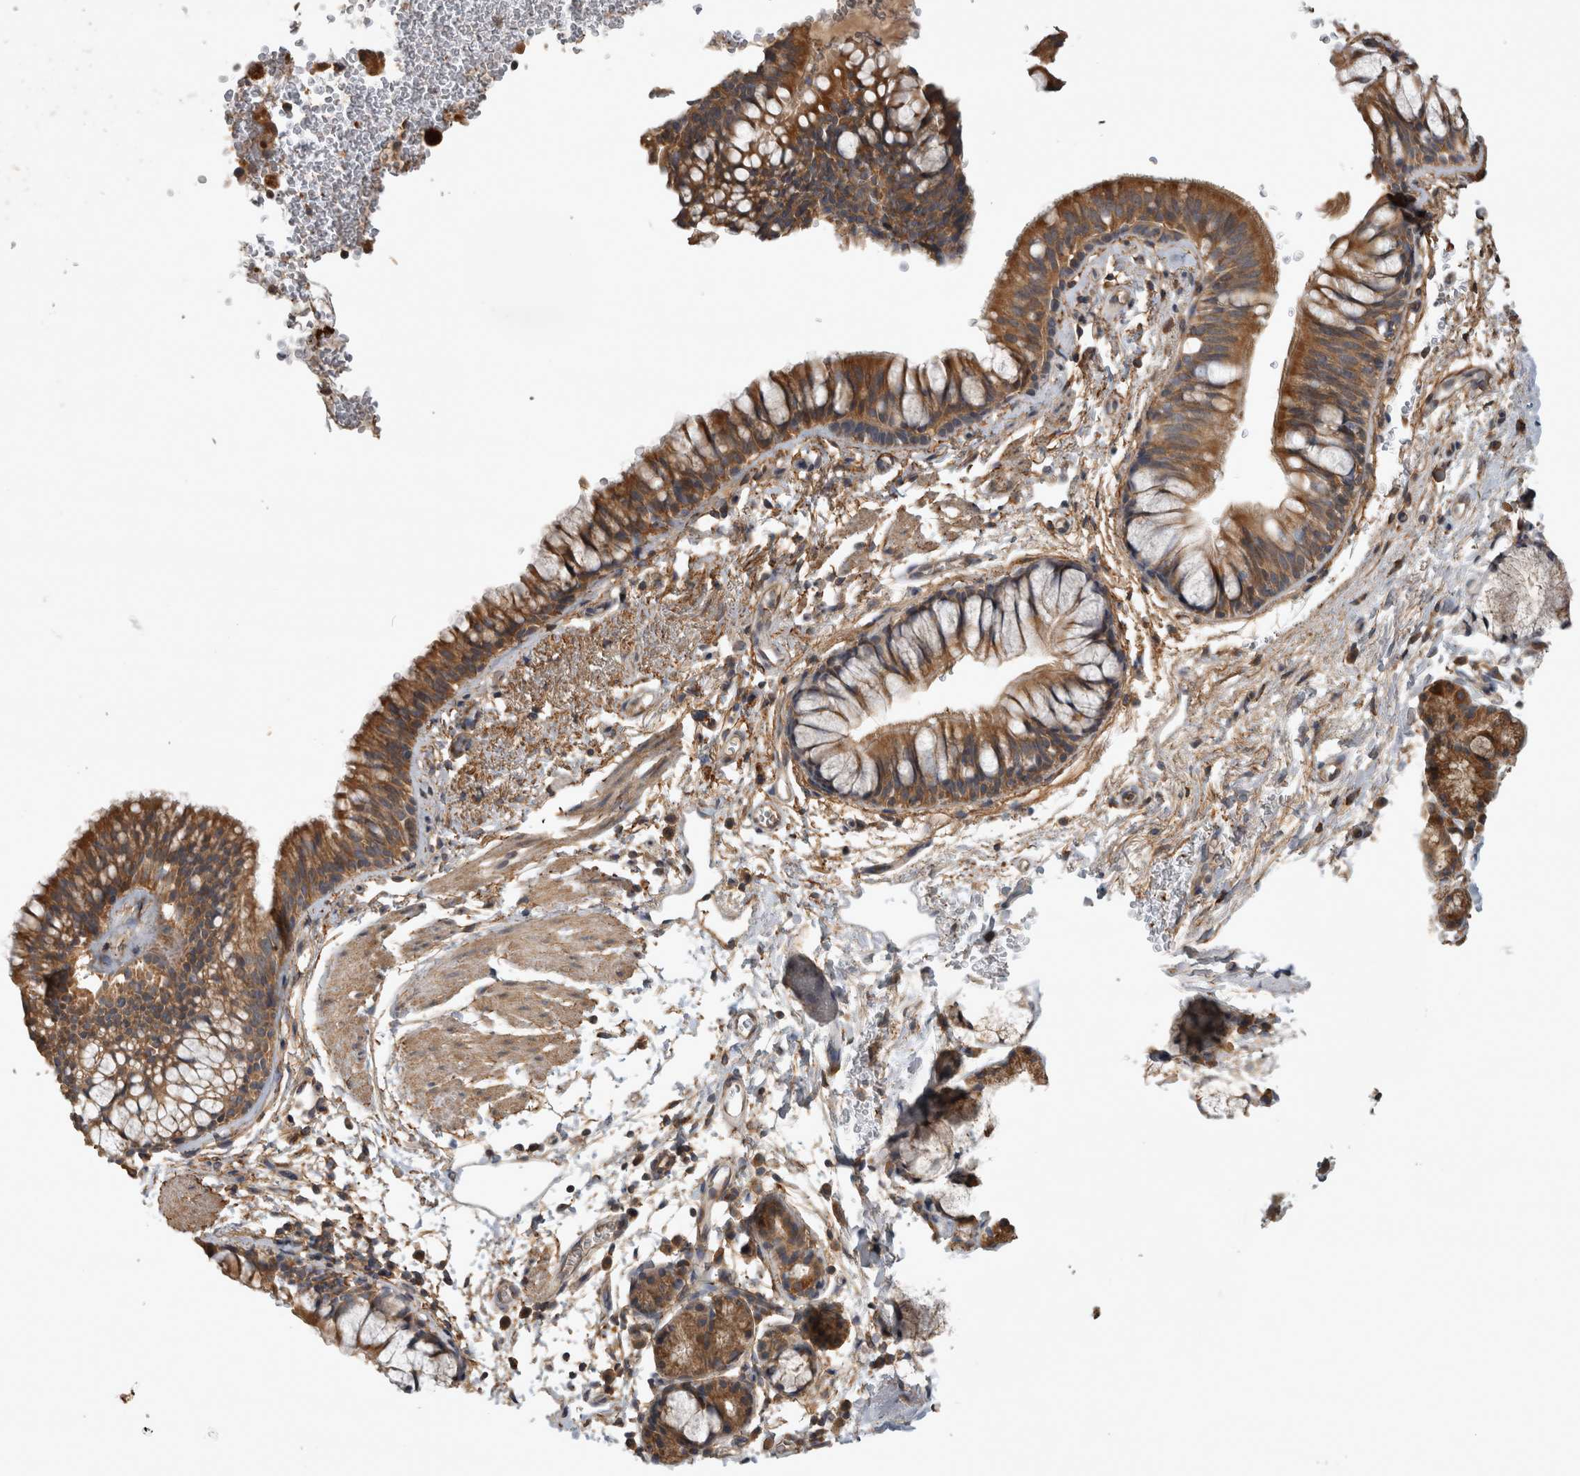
{"staining": {"intensity": "moderate", "quantity": ">75%", "location": "cytoplasmic/membranous"}, "tissue": "bronchus", "cell_type": "Respiratory epithelial cells", "image_type": "normal", "snomed": [{"axis": "morphology", "description": "Normal tissue, NOS"}, {"axis": "topography", "description": "Cartilage tissue"}, {"axis": "topography", "description": "Bronchus"}], "caption": "Immunohistochemical staining of unremarkable bronchus shows >75% levels of moderate cytoplasmic/membranous protein positivity in about >75% of respiratory epithelial cells.", "gene": "TRMT61B", "patient": {"sex": "female", "age": 53}}